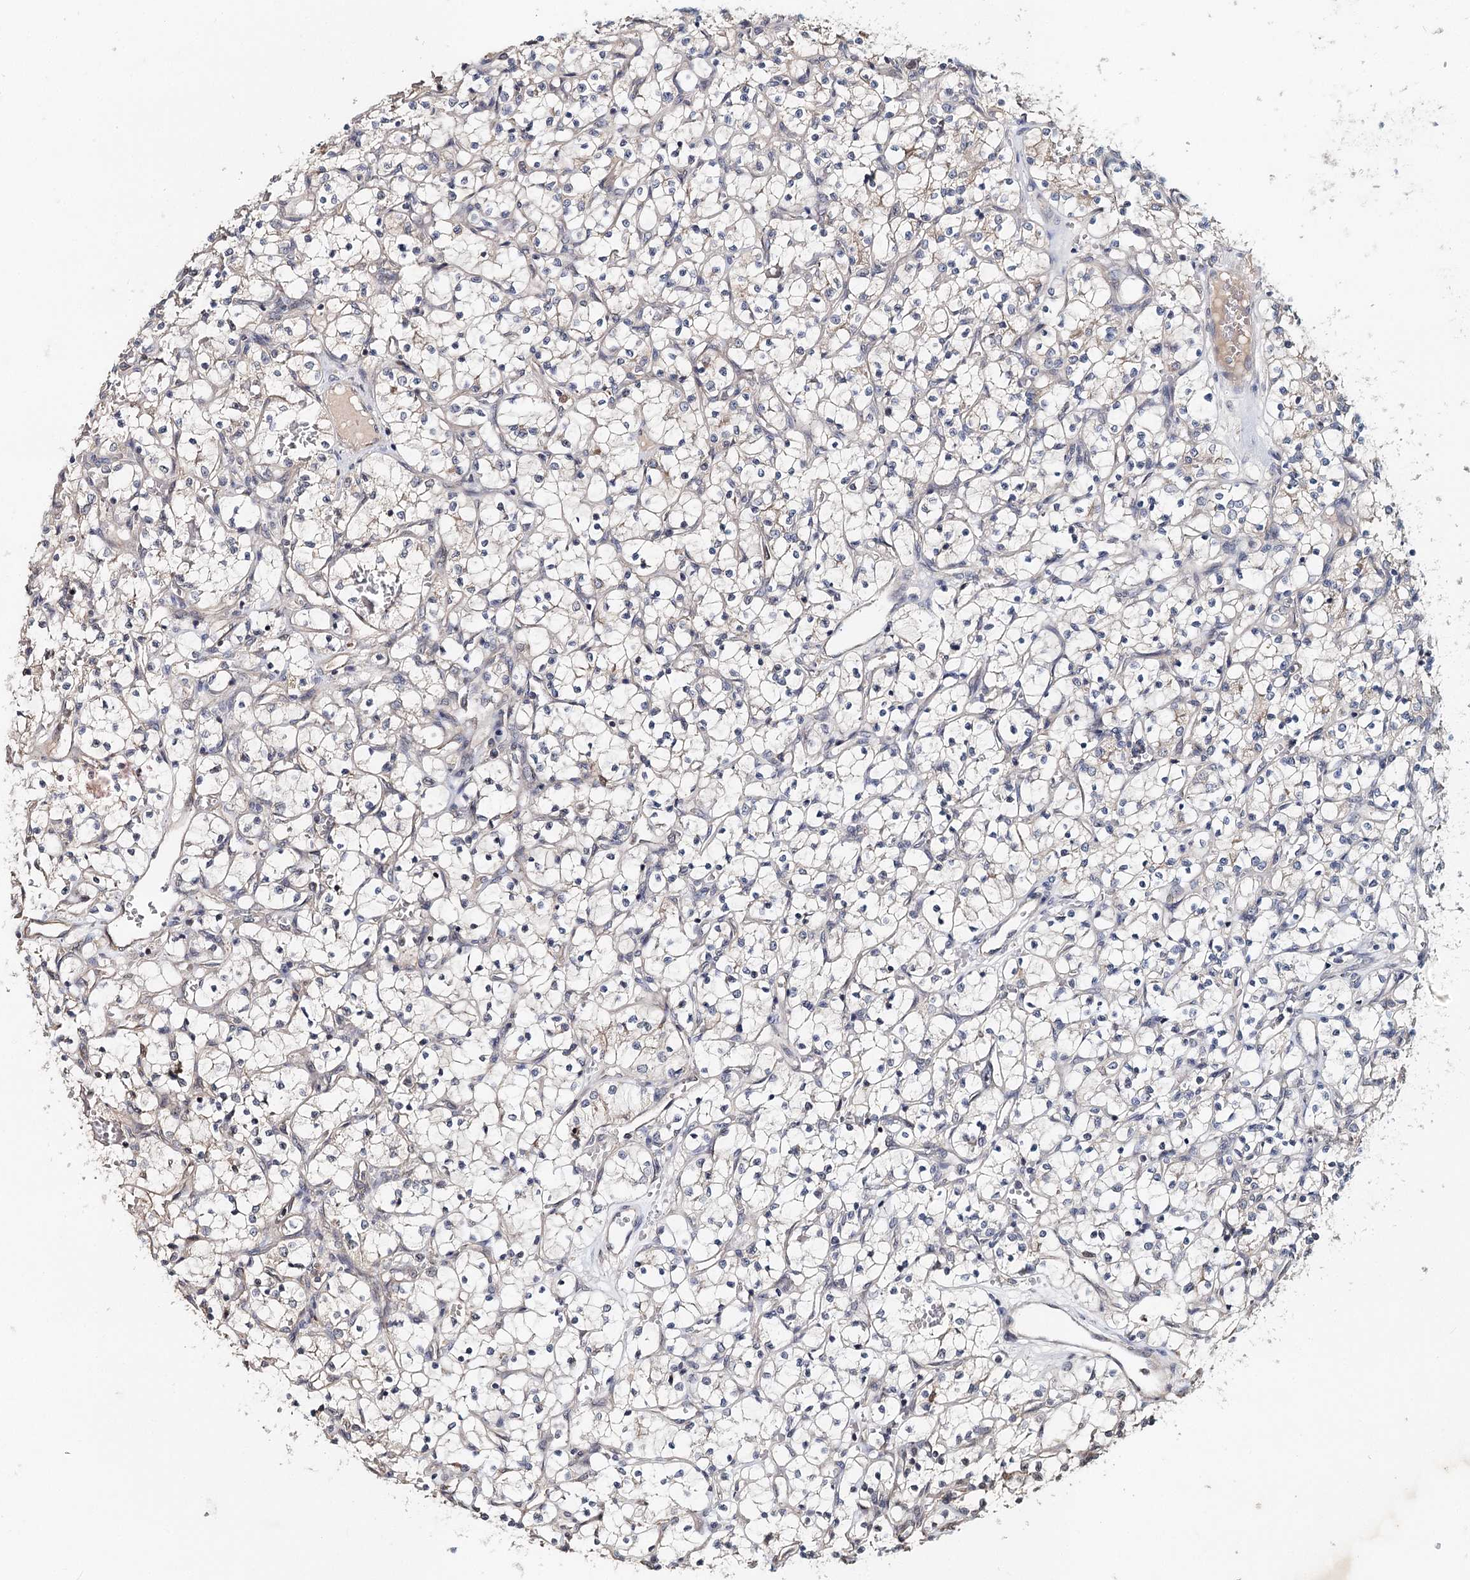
{"staining": {"intensity": "negative", "quantity": "none", "location": "none"}, "tissue": "renal cancer", "cell_type": "Tumor cells", "image_type": "cancer", "snomed": [{"axis": "morphology", "description": "Adenocarcinoma, NOS"}, {"axis": "topography", "description": "Kidney"}], "caption": "Immunohistochemistry (IHC) histopathology image of human renal cancer stained for a protein (brown), which shows no staining in tumor cells.", "gene": "NOPCHAP1", "patient": {"sex": "female", "age": 69}}